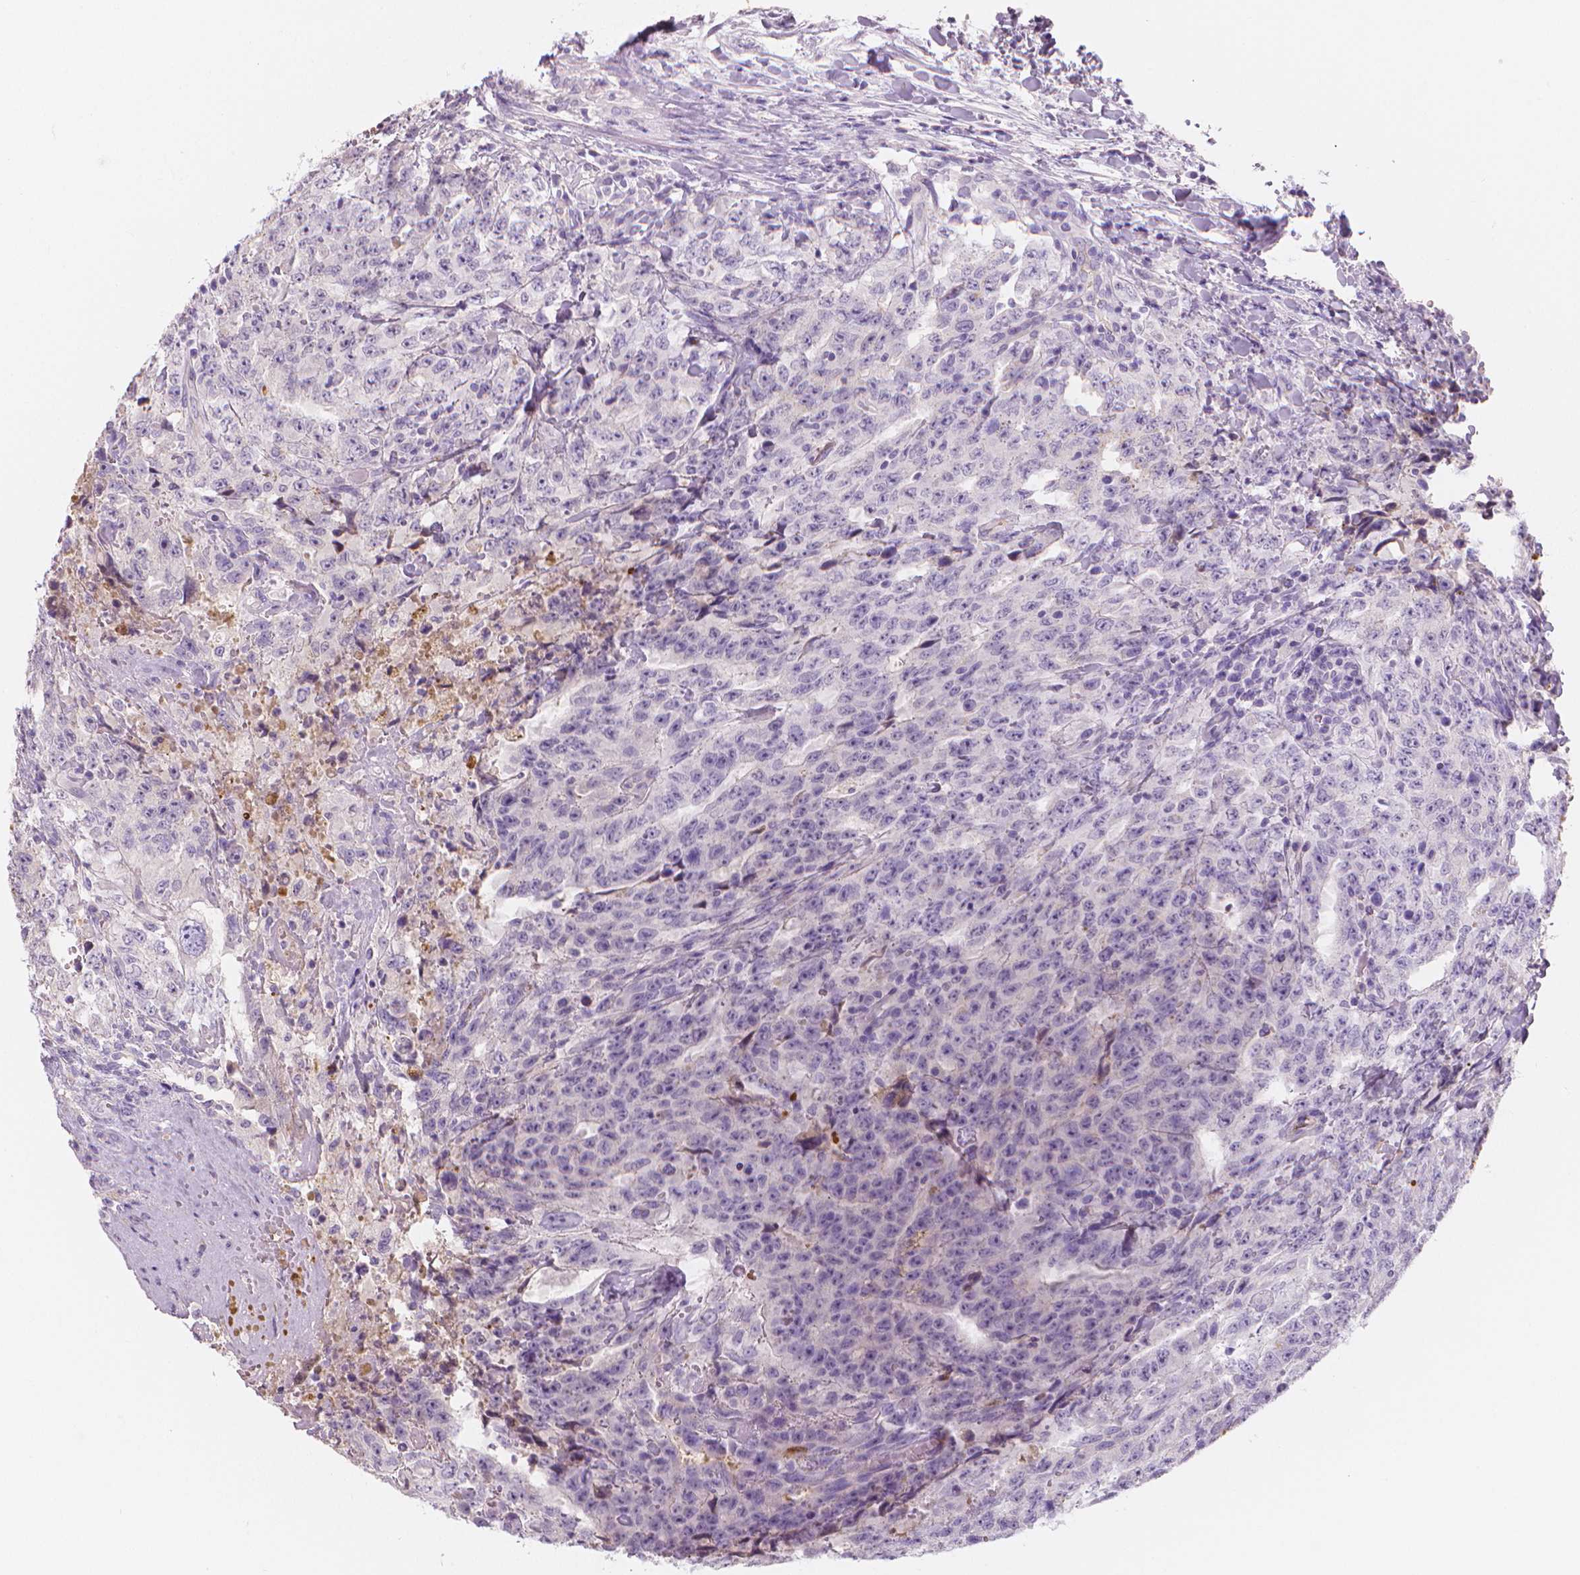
{"staining": {"intensity": "negative", "quantity": "none", "location": "none"}, "tissue": "testis cancer", "cell_type": "Tumor cells", "image_type": "cancer", "snomed": [{"axis": "morphology", "description": "Carcinoma, Embryonal, NOS"}, {"axis": "topography", "description": "Testis"}], "caption": "Tumor cells show no significant protein staining in testis cancer (embryonal carcinoma).", "gene": "APOA4", "patient": {"sex": "male", "age": 24}}